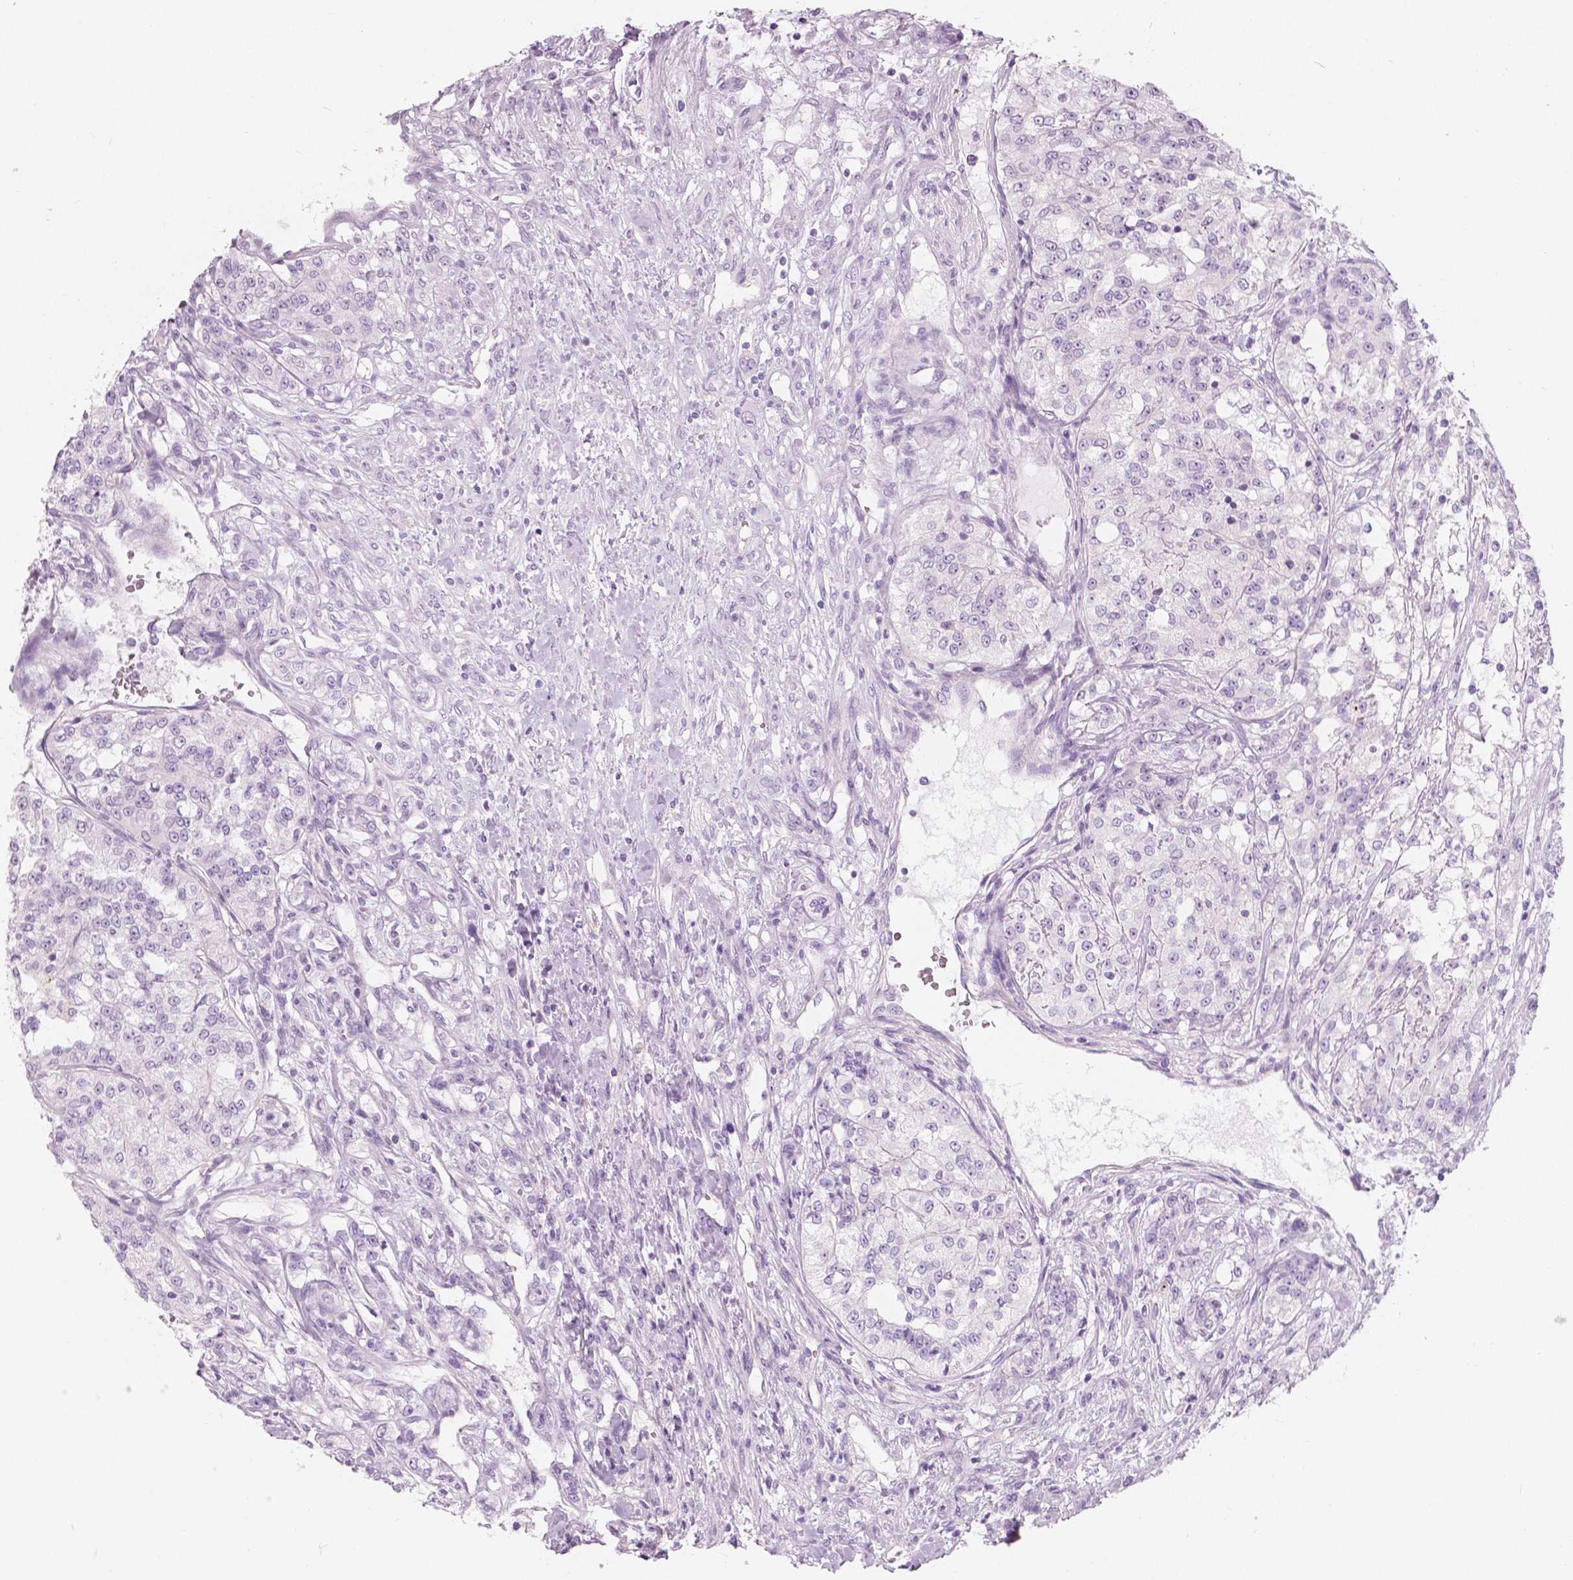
{"staining": {"intensity": "negative", "quantity": "none", "location": "none"}, "tissue": "renal cancer", "cell_type": "Tumor cells", "image_type": "cancer", "snomed": [{"axis": "morphology", "description": "Adenocarcinoma, NOS"}, {"axis": "topography", "description": "Kidney"}], "caption": "Renal adenocarcinoma was stained to show a protein in brown. There is no significant expression in tumor cells.", "gene": "A4GNT", "patient": {"sex": "female", "age": 63}}